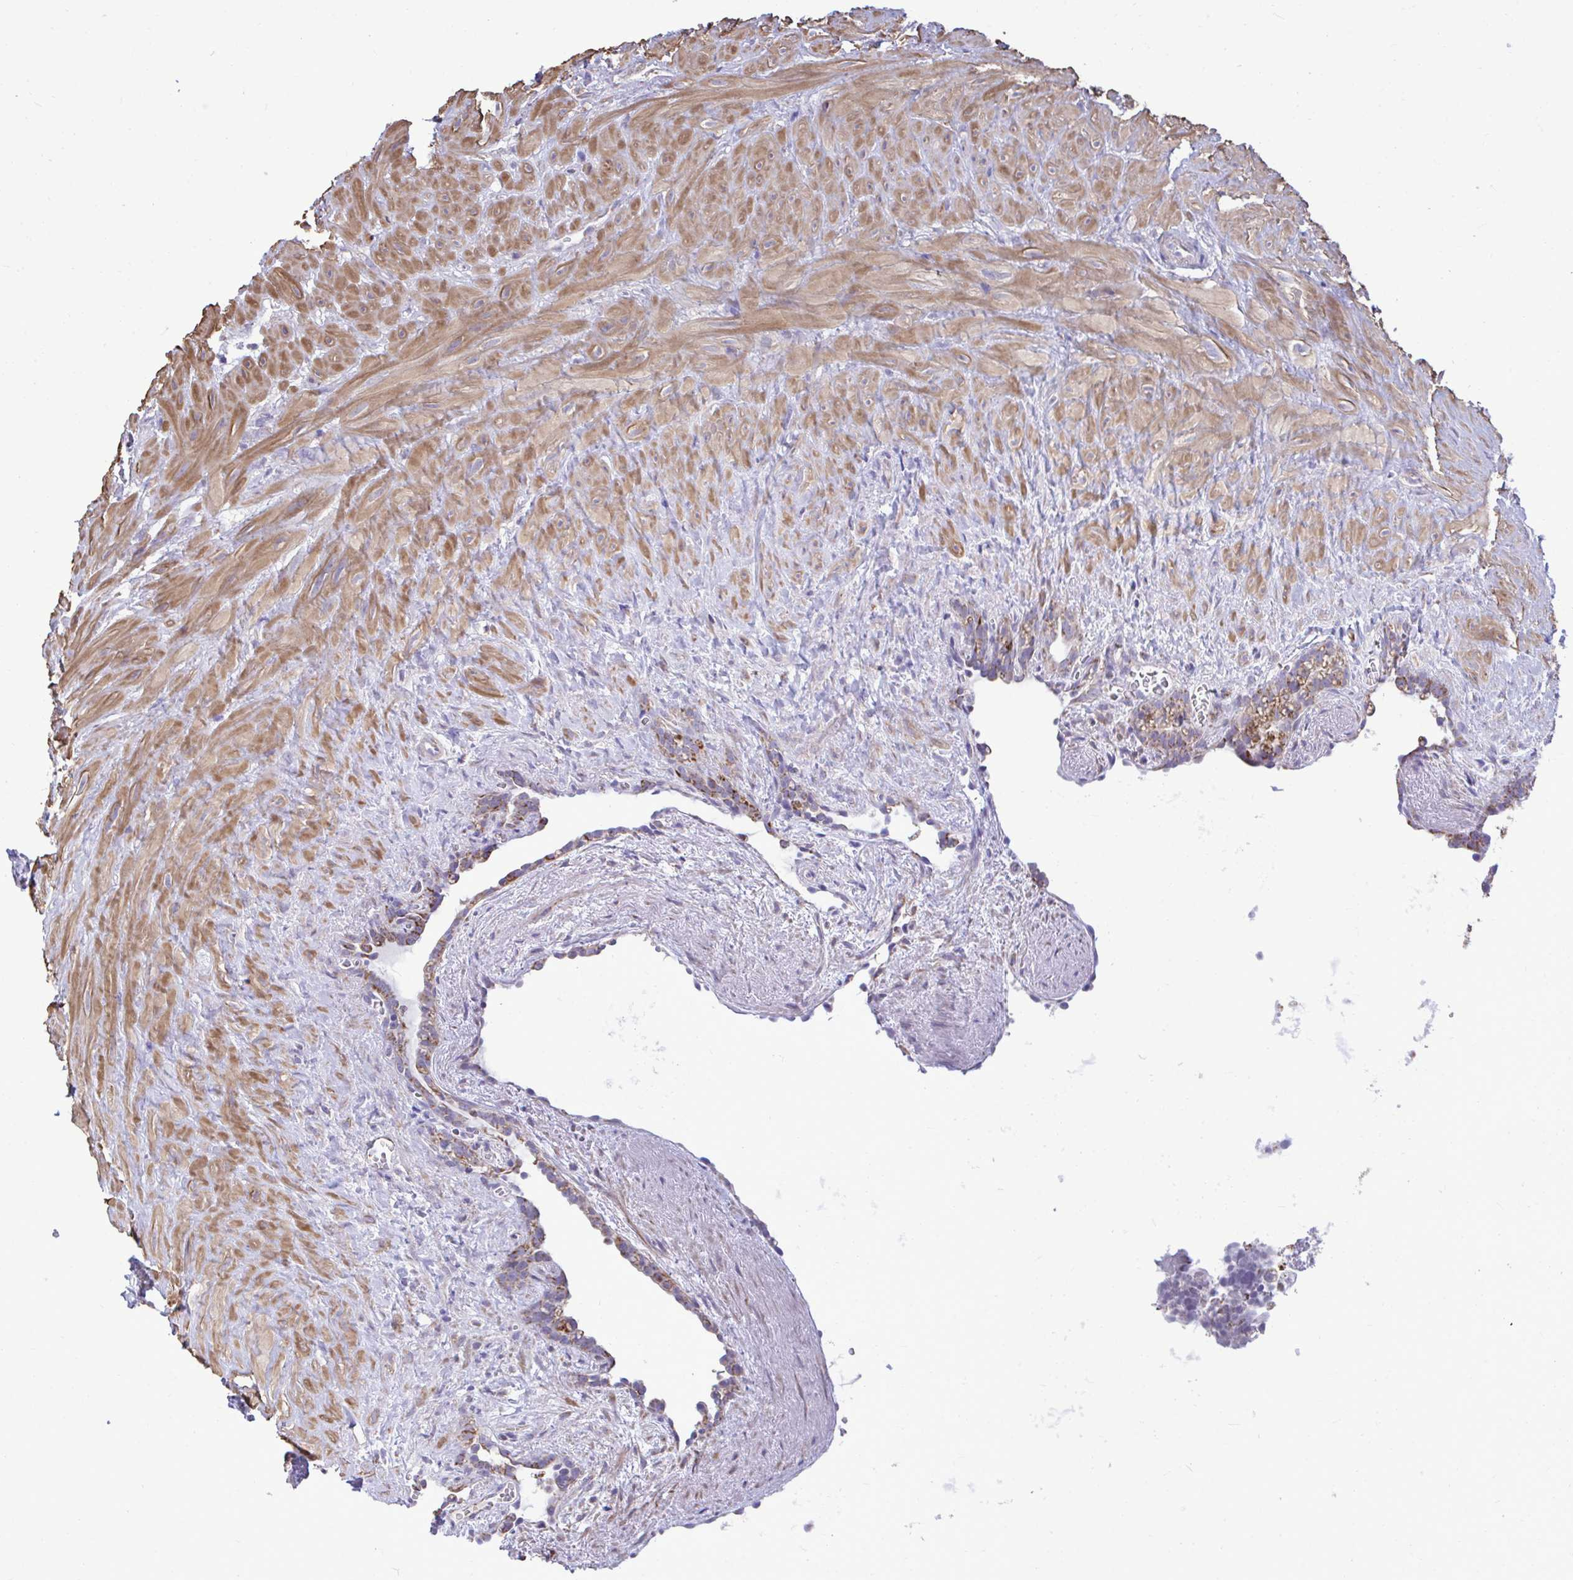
{"staining": {"intensity": "moderate", "quantity": "<25%", "location": "cytoplasmic/membranous"}, "tissue": "seminal vesicle", "cell_type": "Glandular cells", "image_type": "normal", "snomed": [{"axis": "morphology", "description": "Normal tissue, NOS"}, {"axis": "topography", "description": "Seminal veicle"}], "caption": "DAB (3,3'-diaminobenzidine) immunohistochemical staining of unremarkable human seminal vesicle displays moderate cytoplasmic/membranous protein positivity in approximately <25% of glandular cells. (DAB (3,3'-diaminobenzidine) IHC, brown staining for protein, blue staining for nuclei).", "gene": "ENSG00000269547", "patient": {"sex": "male", "age": 76}}